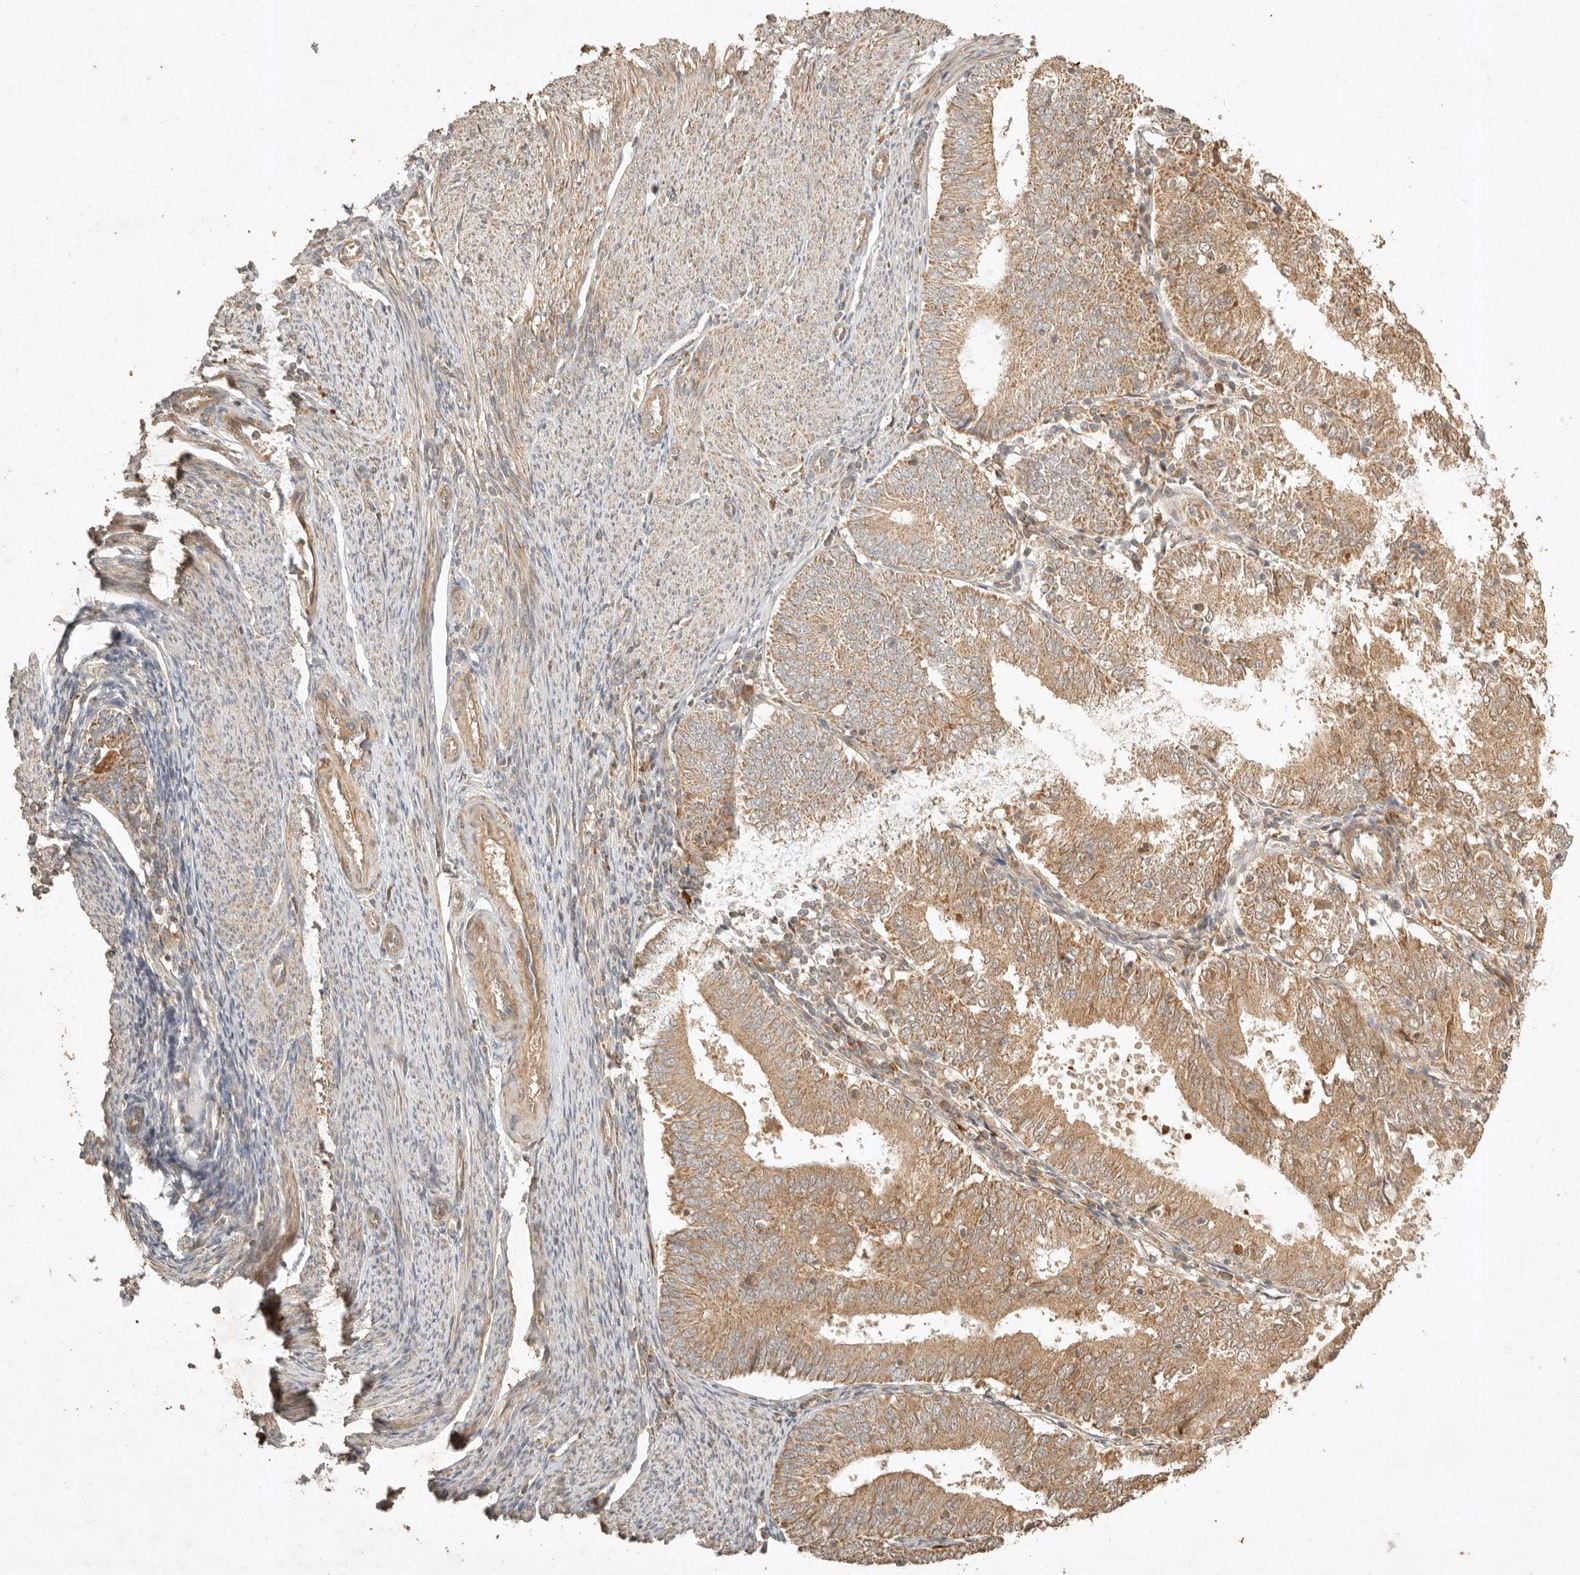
{"staining": {"intensity": "moderate", "quantity": ">75%", "location": "cytoplasmic/membranous"}, "tissue": "endometrial cancer", "cell_type": "Tumor cells", "image_type": "cancer", "snomed": [{"axis": "morphology", "description": "Adenocarcinoma, NOS"}, {"axis": "topography", "description": "Endometrium"}], "caption": "Moderate cytoplasmic/membranous expression for a protein is appreciated in about >75% of tumor cells of adenocarcinoma (endometrial) using immunohistochemistry (IHC).", "gene": "CLEC4C", "patient": {"sex": "female", "age": 57}}